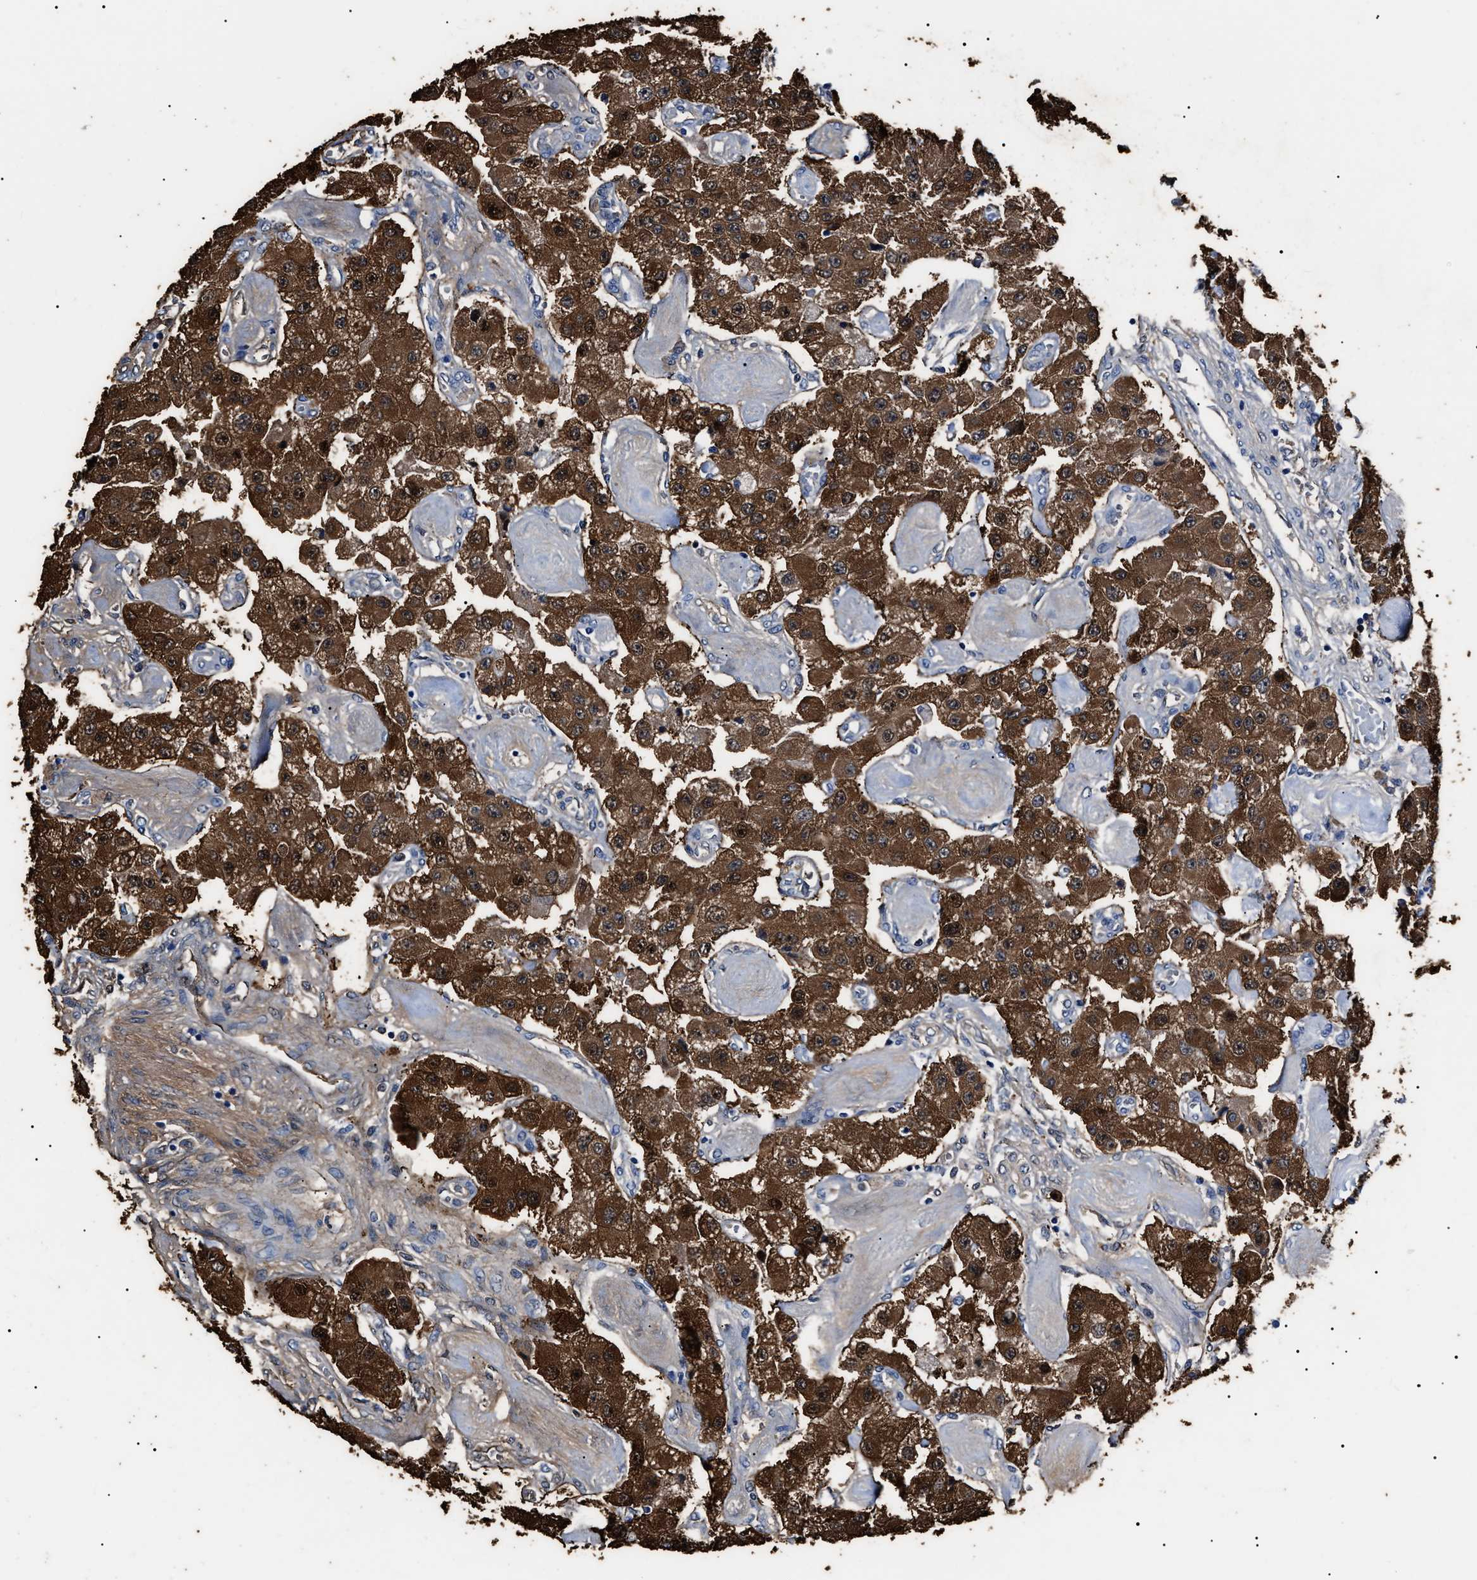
{"staining": {"intensity": "strong", "quantity": ">75%", "location": "cytoplasmic/membranous"}, "tissue": "carcinoid", "cell_type": "Tumor cells", "image_type": "cancer", "snomed": [{"axis": "morphology", "description": "Carcinoid, malignant, NOS"}, {"axis": "topography", "description": "Pancreas"}], "caption": "About >75% of tumor cells in human carcinoid (malignant) show strong cytoplasmic/membranous protein staining as visualized by brown immunohistochemical staining.", "gene": "ALDH1A1", "patient": {"sex": "male", "age": 41}}